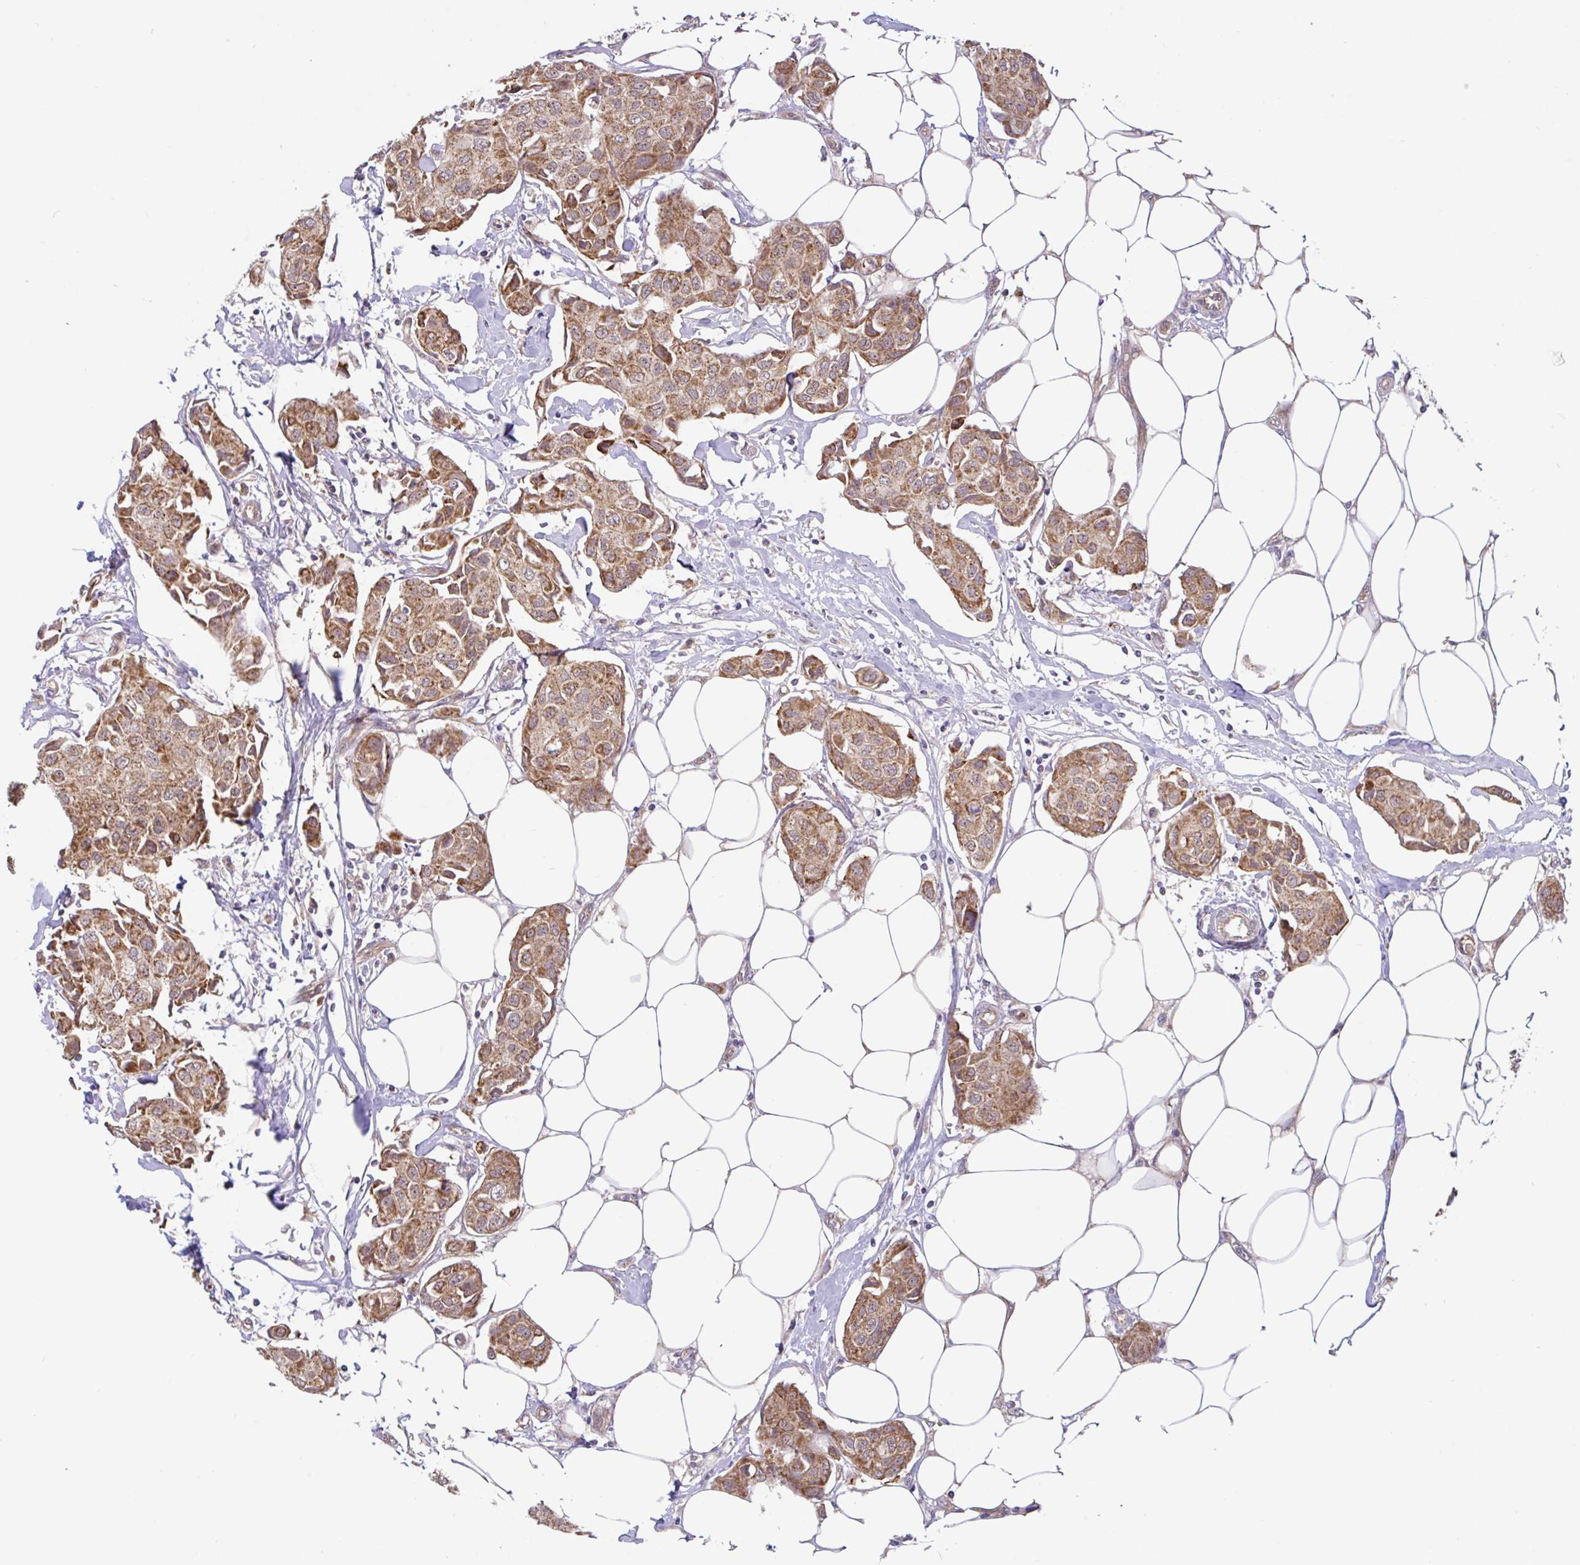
{"staining": {"intensity": "moderate", "quantity": ">75%", "location": "cytoplasmic/membranous"}, "tissue": "breast cancer", "cell_type": "Tumor cells", "image_type": "cancer", "snomed": [{"axis": "morphology", "description": "Duct carcinoma"}, {"axis": "topography", "description": "Breast"}, {"axis": "topography", "description": "Lymph node"}], "caption": "Intraductal carcinoma (breast) stained with DAB immunohistochemistry displays medium levels of moderate cytoplasmic/membranous staining in about >75% of tumor cells. The staining was performed using DAB, with brown indicating positive protein expression. Nuclei are stained blue with hematoxylin.", "gene": "DLEU7", "patient": {"sex": "female", "age": 80}}